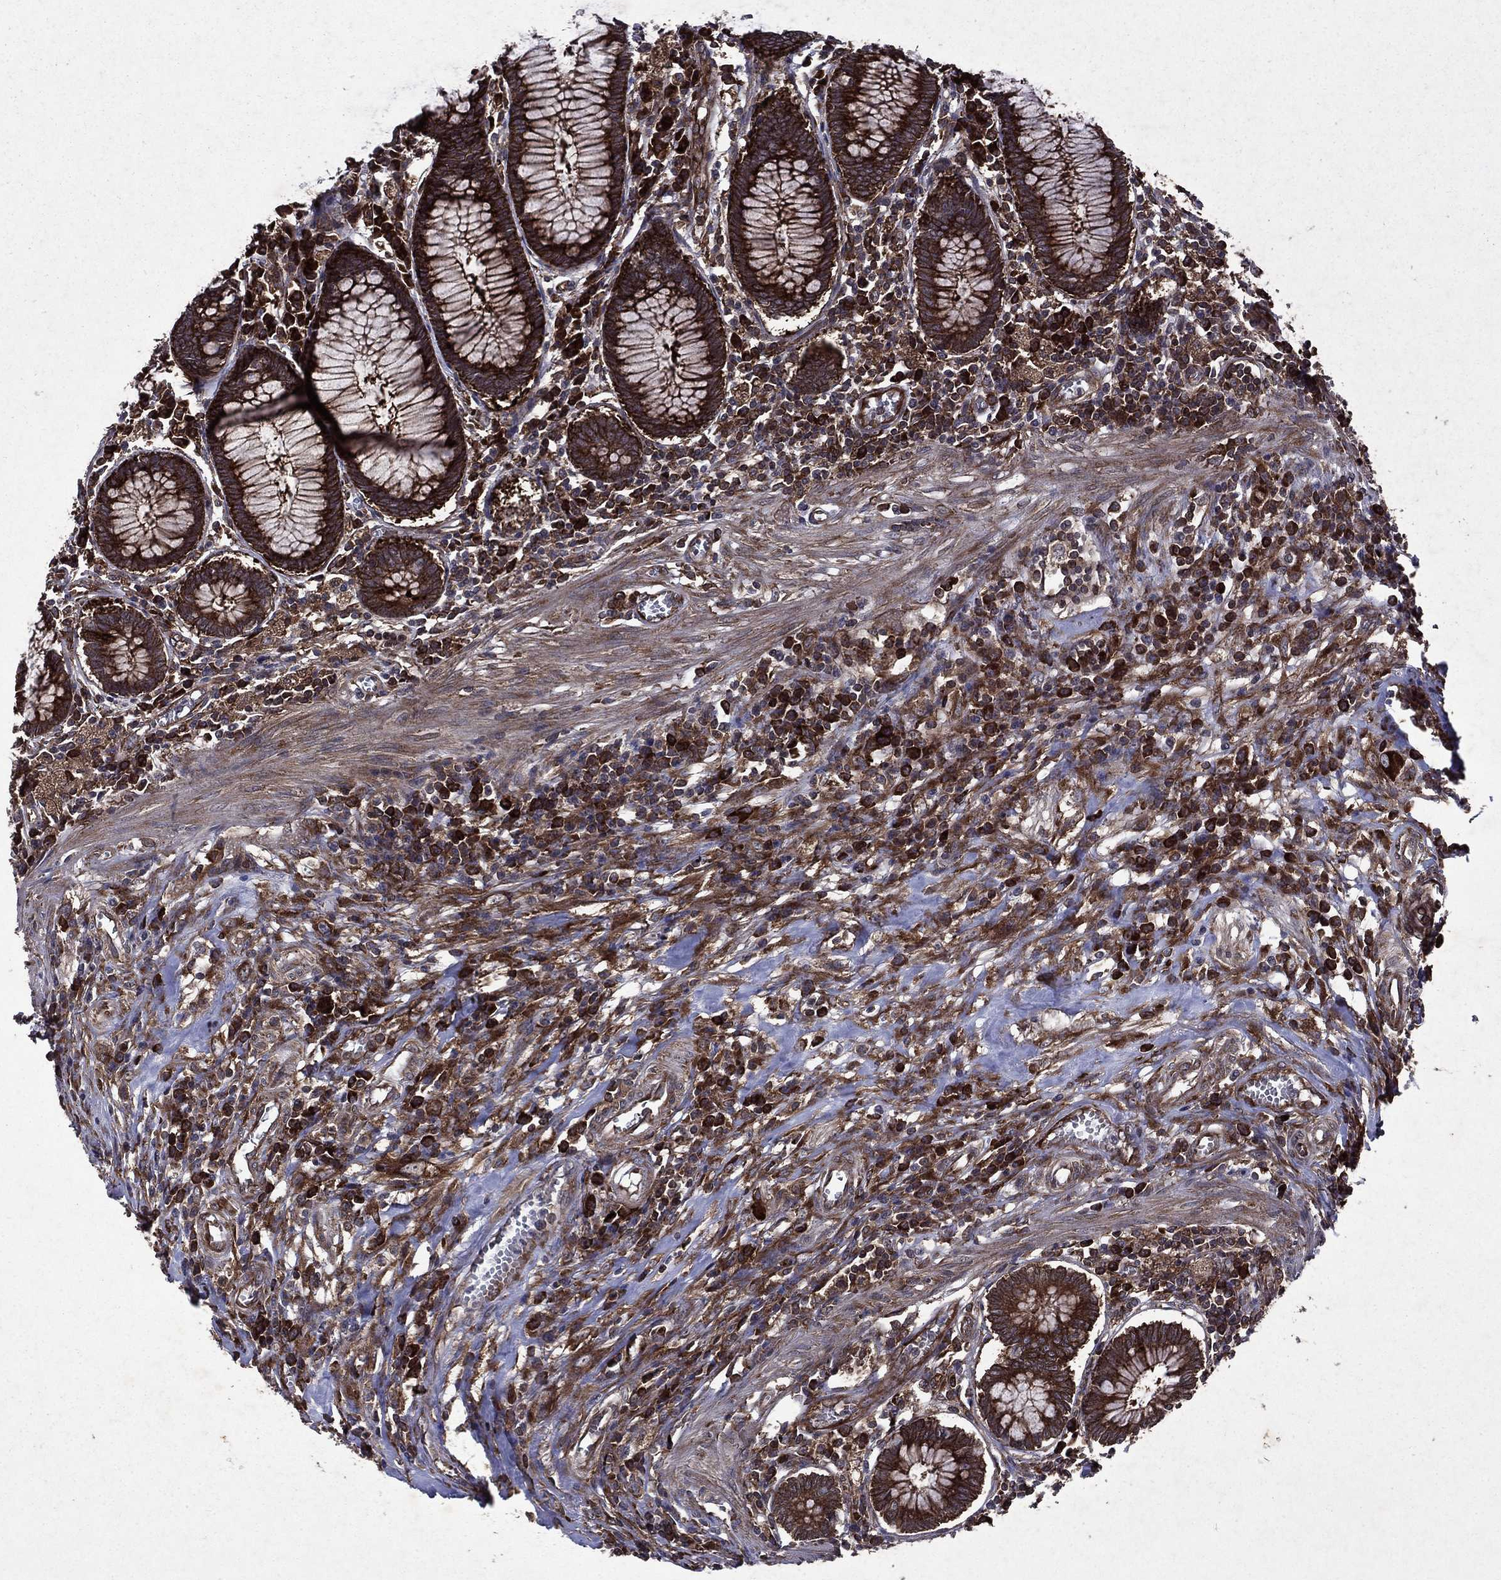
{"staining": {"intensity": "moderate", "quantity": "25%-75%", "location": "cytoplasmic/membranous"}, "tissue": "colon", "cell_type": "Endothelial cells", "image_type": "normal", "snomed": [{"axis": "morphology", "description": "Normal tissue, NOS"}, {"axis": "topography", "description": "Colon"}], "caption": "DAB immunohistochemical staining of normal colon reveals moderate cytoplasmic/membranous protein positivity in about 25%-75% of endothelial cells. The staining was performed using DAB (3,3'-diaminobenzidine) to visualize the protein expression in brown, while the nuclei were stained in blue with hematoxylin (Magnification: 20x).", "gene": "EIF2B4", "patient": {"sex": "male", "age": 65}}